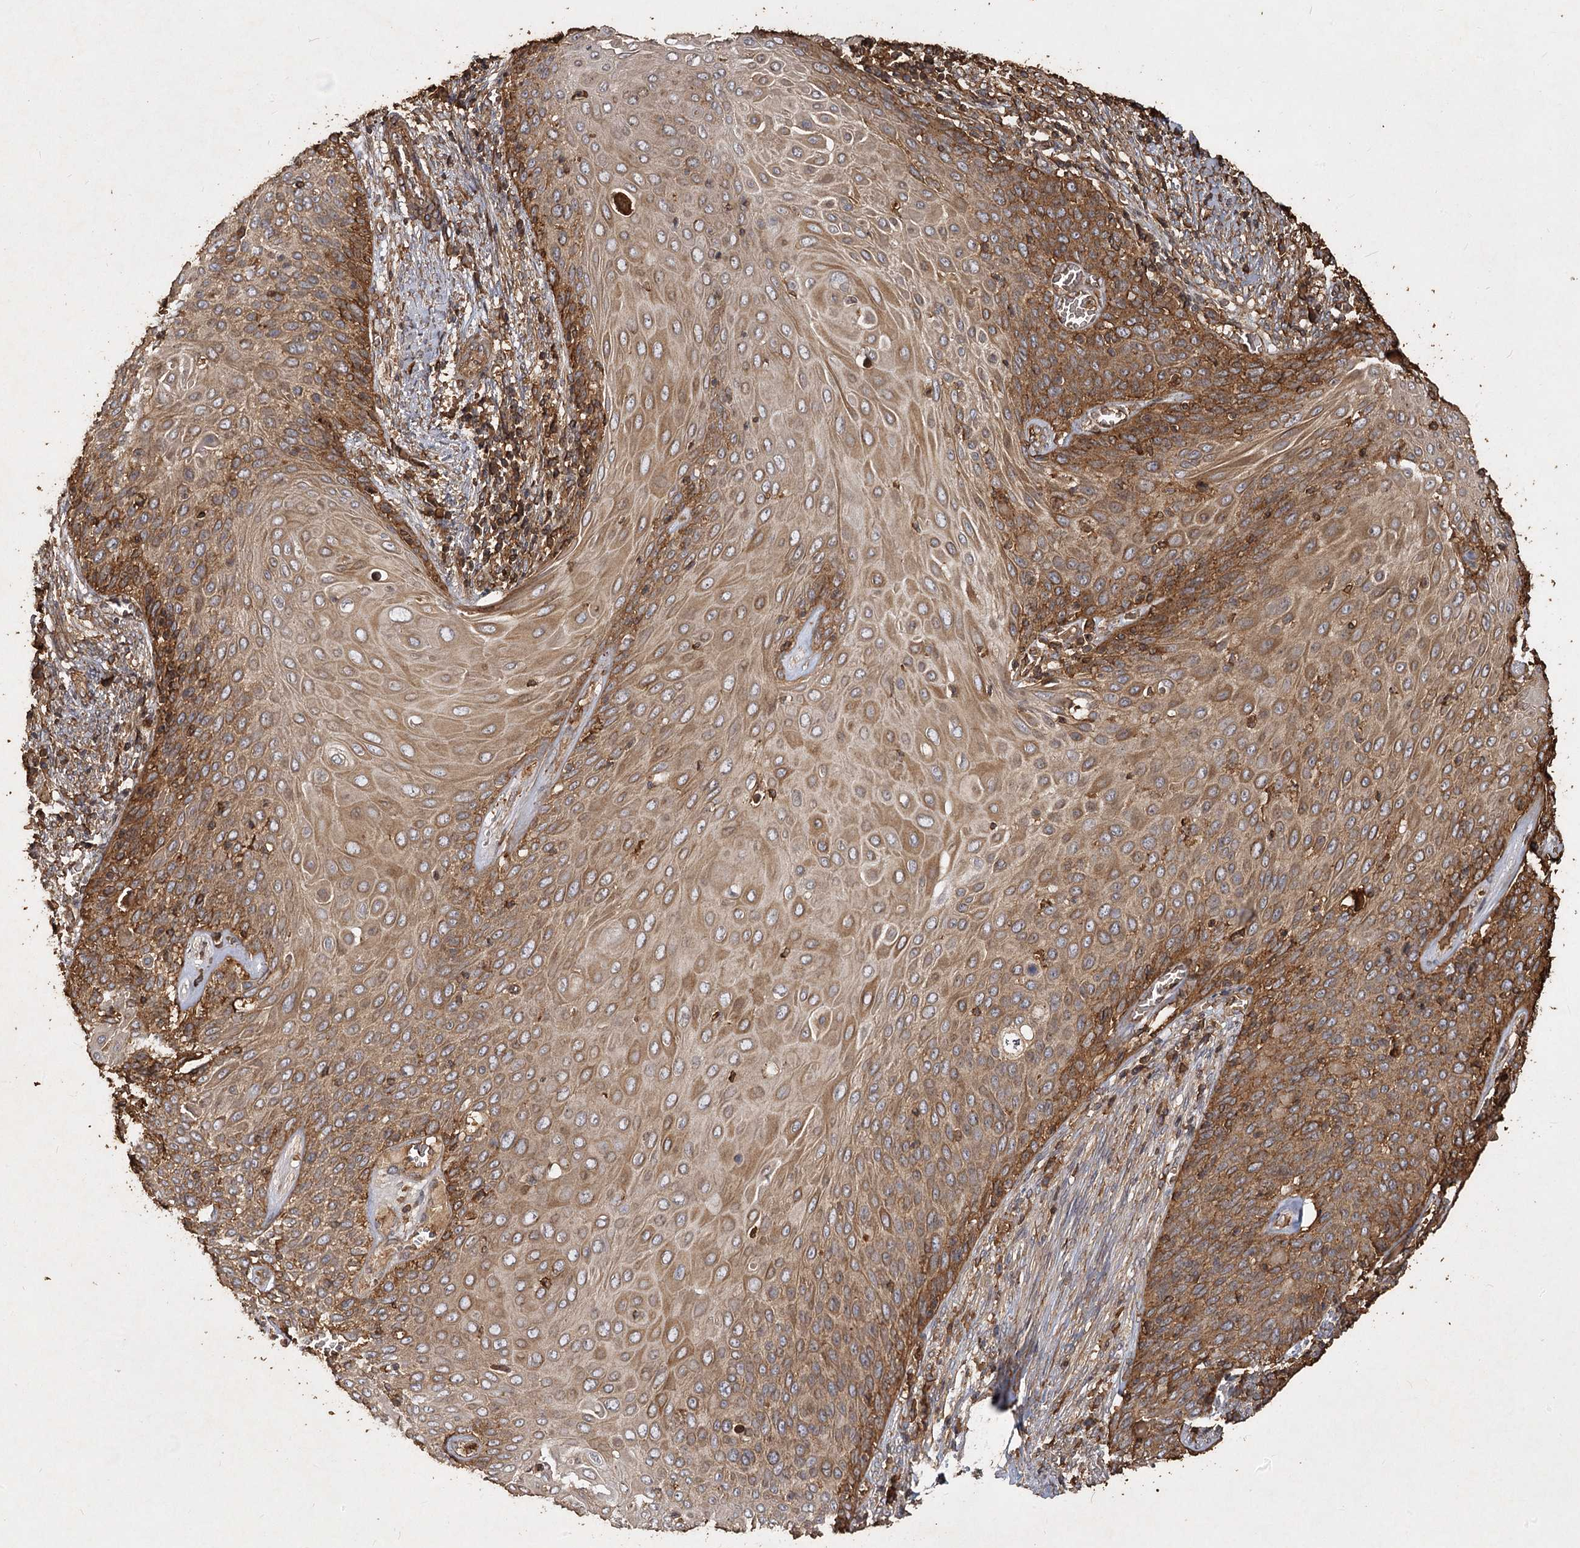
{"staining": {"intensity": "moderate", "quantity": ">75%", "location": "cytoplasmic/membranous"}, "tissue": "cervical cancer", "cell_type": "Tumor cells", "image_type": "cancer", "snomed": [{"axis": "morphology", "description": "Squamous cell carcinoma, NOS"}, {"axis": "topography", "description": "Cervix"}], "caption": "A high-resolution image shows IHC staining of cervical cancer (squamous cell carcinoma), which demonstrates moderate cytoplasmic/membranous positivity in about >75% of tumor cells.", "gene": "PIK3C2A", "patient": {"sex": "female", "age": 39}}